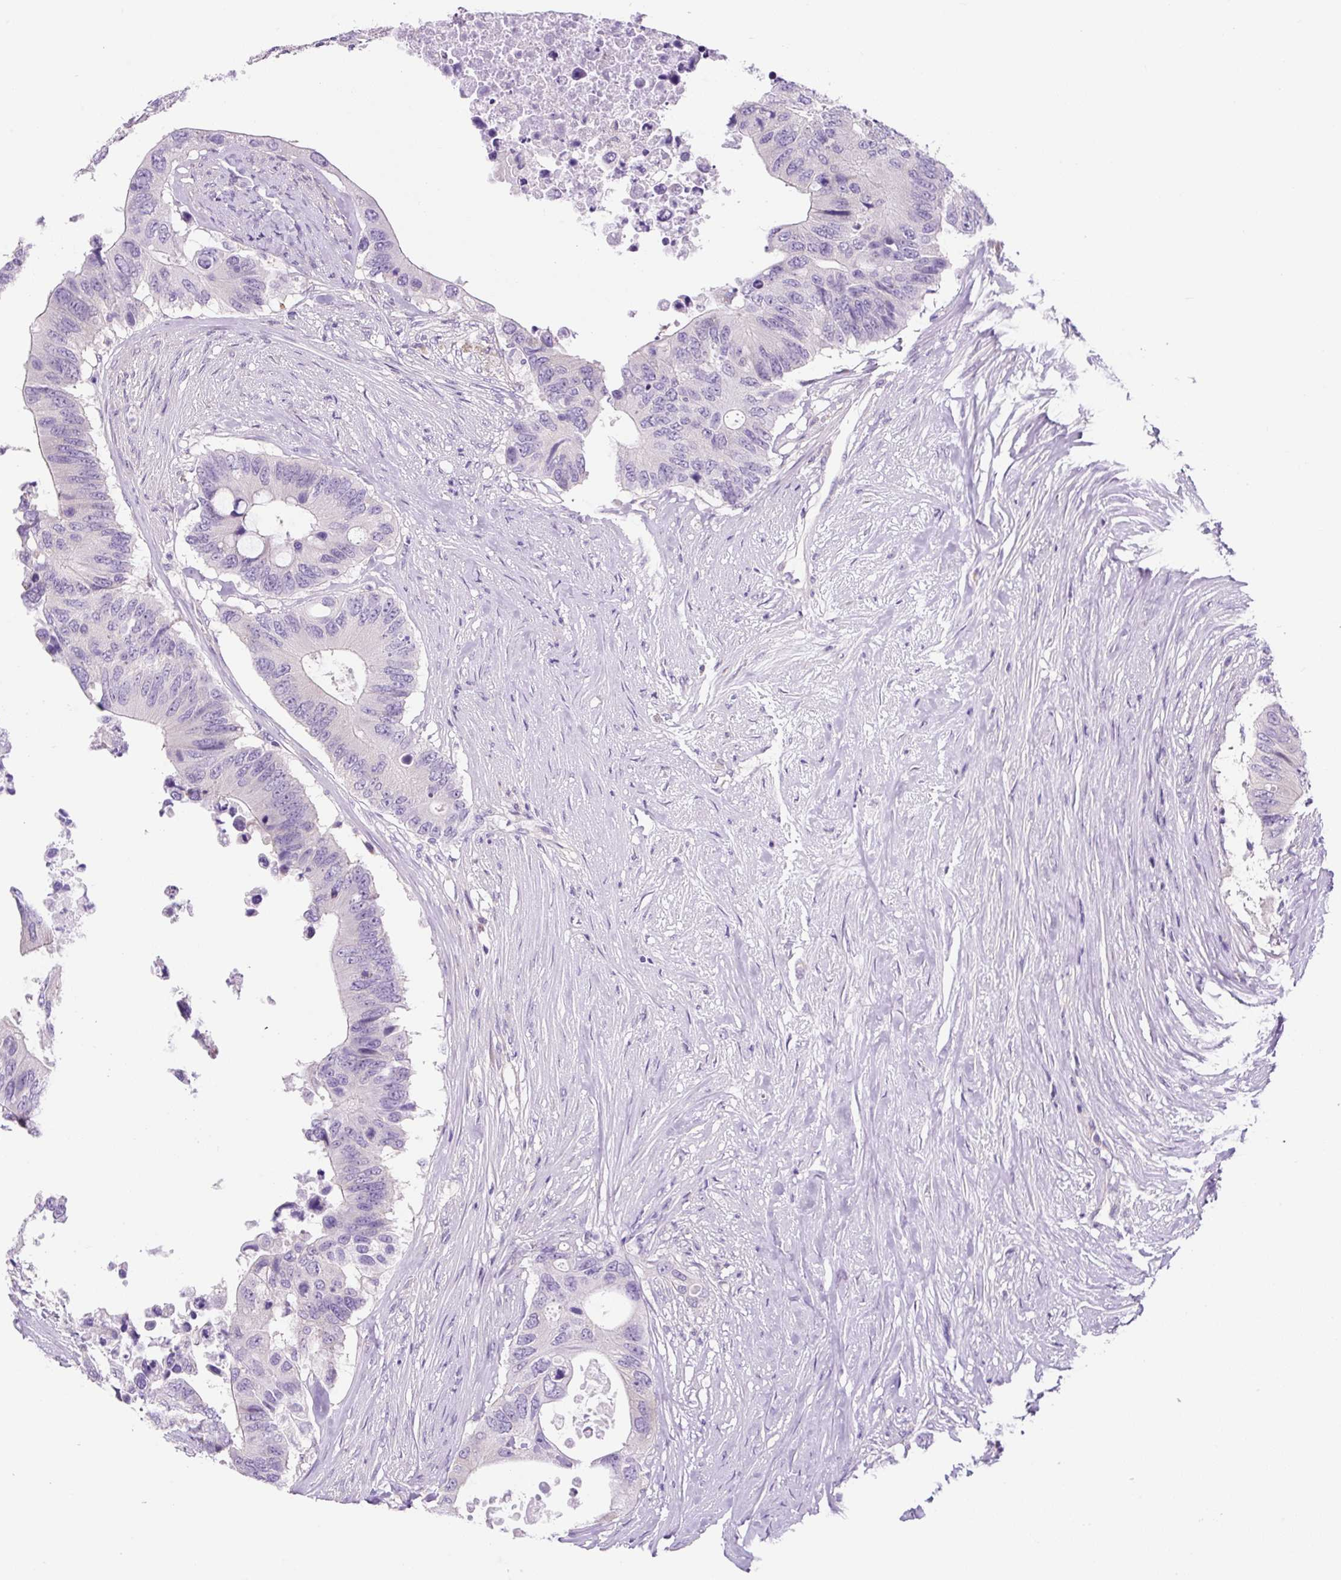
{"staining": {"intensity": "negative", "quantity": "none", "location": "none"}, "tissue": "colorectal cancer", "cell_type": "Tumor cells", "image_type": "cancer", "snomed": [{"axis": "morphology", "description": "Adenocarcinoma, NOS"}, {"axis": "topography", "description": "Colon"}], "caption": "Immunohistochemical staining of human colorectal cancer reveals no significant positivity in tumor cells.", "gene": "GORASP1", "patient": {"sex": "male", "age": 71}}